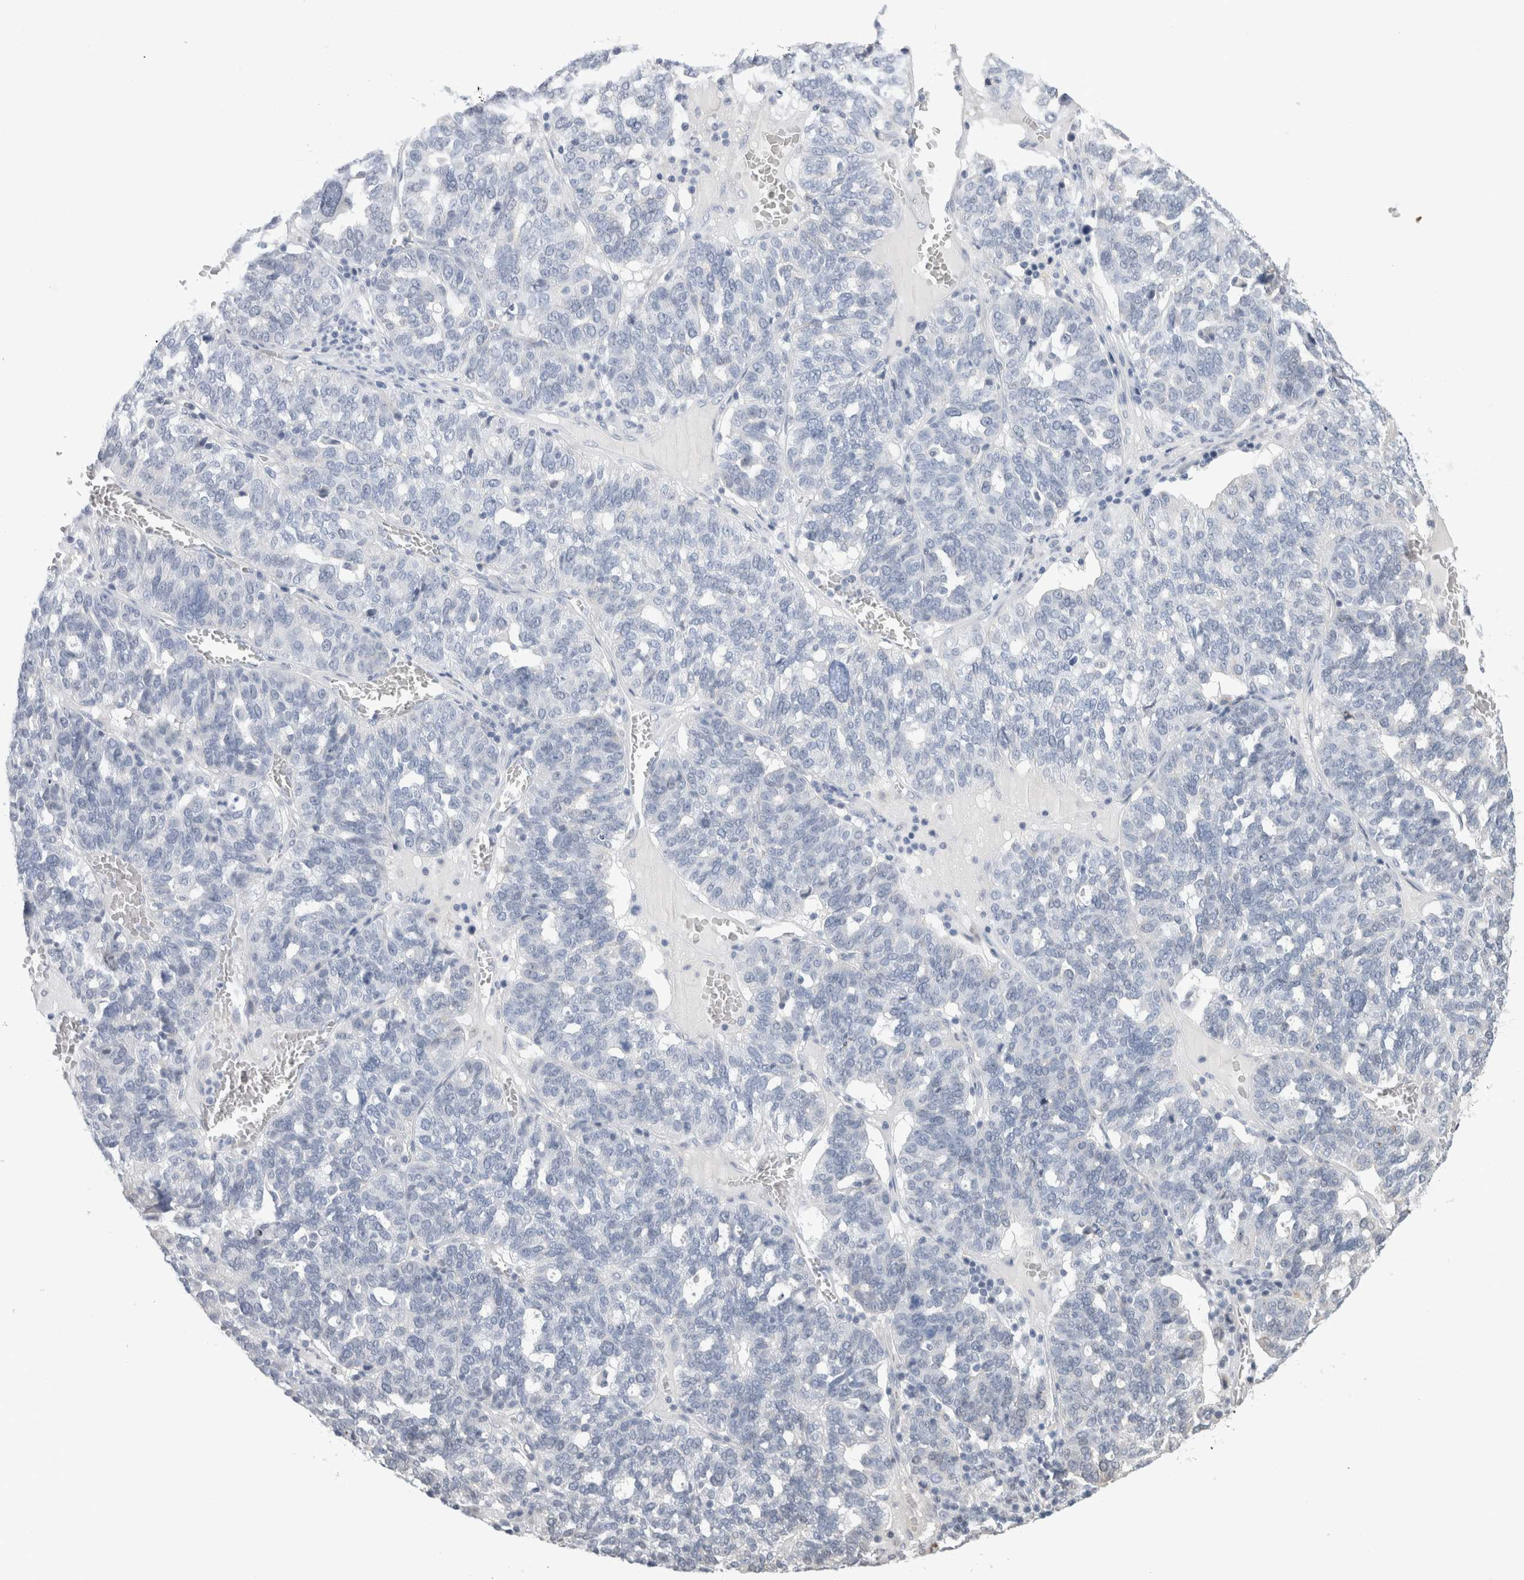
{"staining": {"intensity": "negative", "quantity": "none", "location": "none"}, "tissue": "ovarian cancer", "cell_type": "Tumor cells", "image_type": "cancer", "snomed": [{"axis": "morphology", "description": "Cystadenocarcinoma, serous, NOS"}, {"axis": "topography", "description": "Ovary"}], "caption": "IHC histopathology image of ovarian cancer (serous cystadenocarcinoma) stained for a protein (brown), which exhibits no positivity in tumor cells. Brightfield microscopy of immunohistochemistry stained with DAB (brown) and hematoxylin (blue), captured at high magnification.", "gene": "SYTL5", "patient": {"sex": "female", "age": 59}}